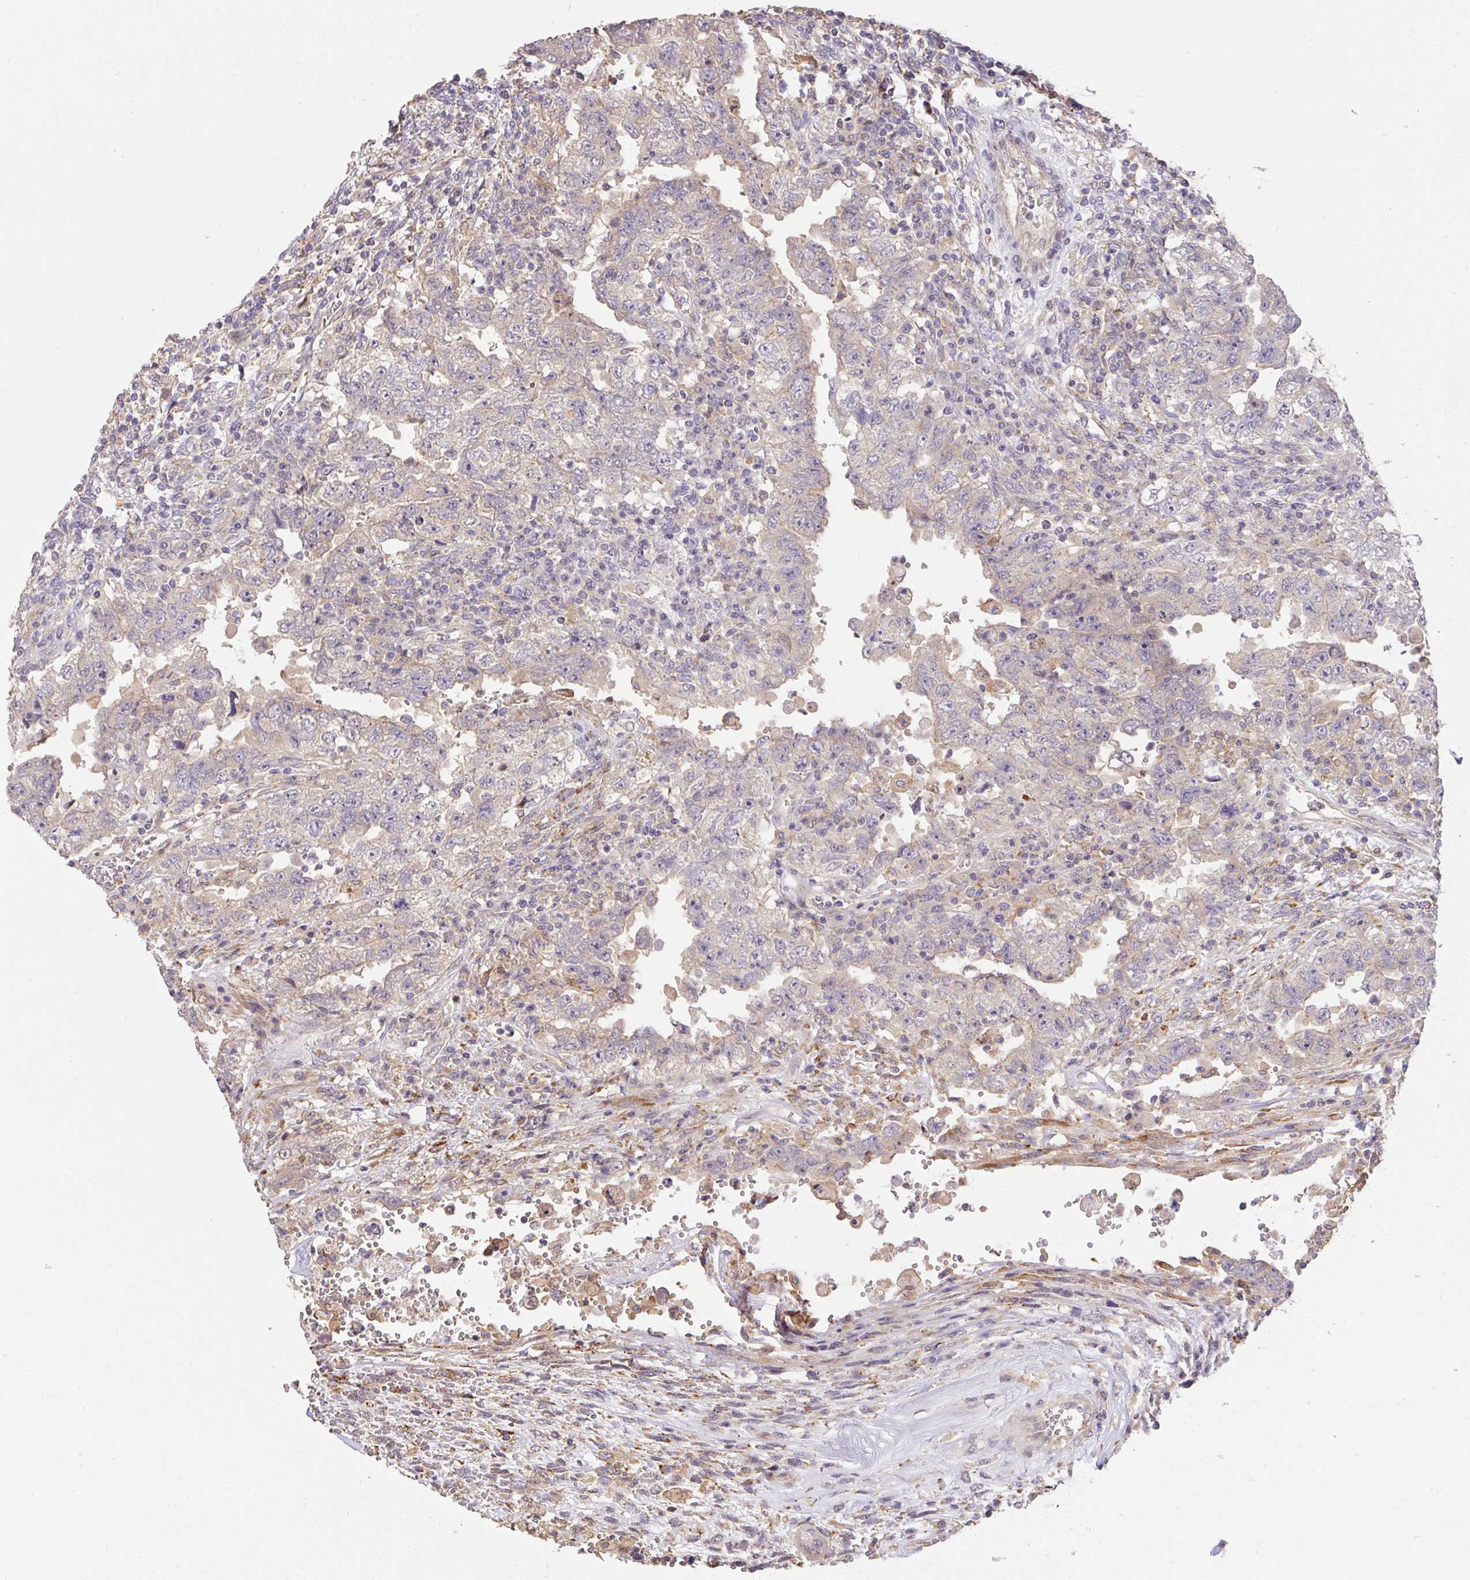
{"staining": {"intensity": "negative", "quantity": "none", "location": "none"}, "tissue": "testis cancer", "cell_type": "Tumor cells", "image_type": "cancer", "snomed": [{"axis": "morphology", "description": "Carcinoma, Embryonal, NOS"}, {"axis": "topography", "description": "Testis"}], "caption": "The micrograph demonstrates no significant expression in tumor cells of embryonal carcinoma (testis).", "gene": "EEF1AKMT1", "patient": {"sex": "male", "age": 26}}